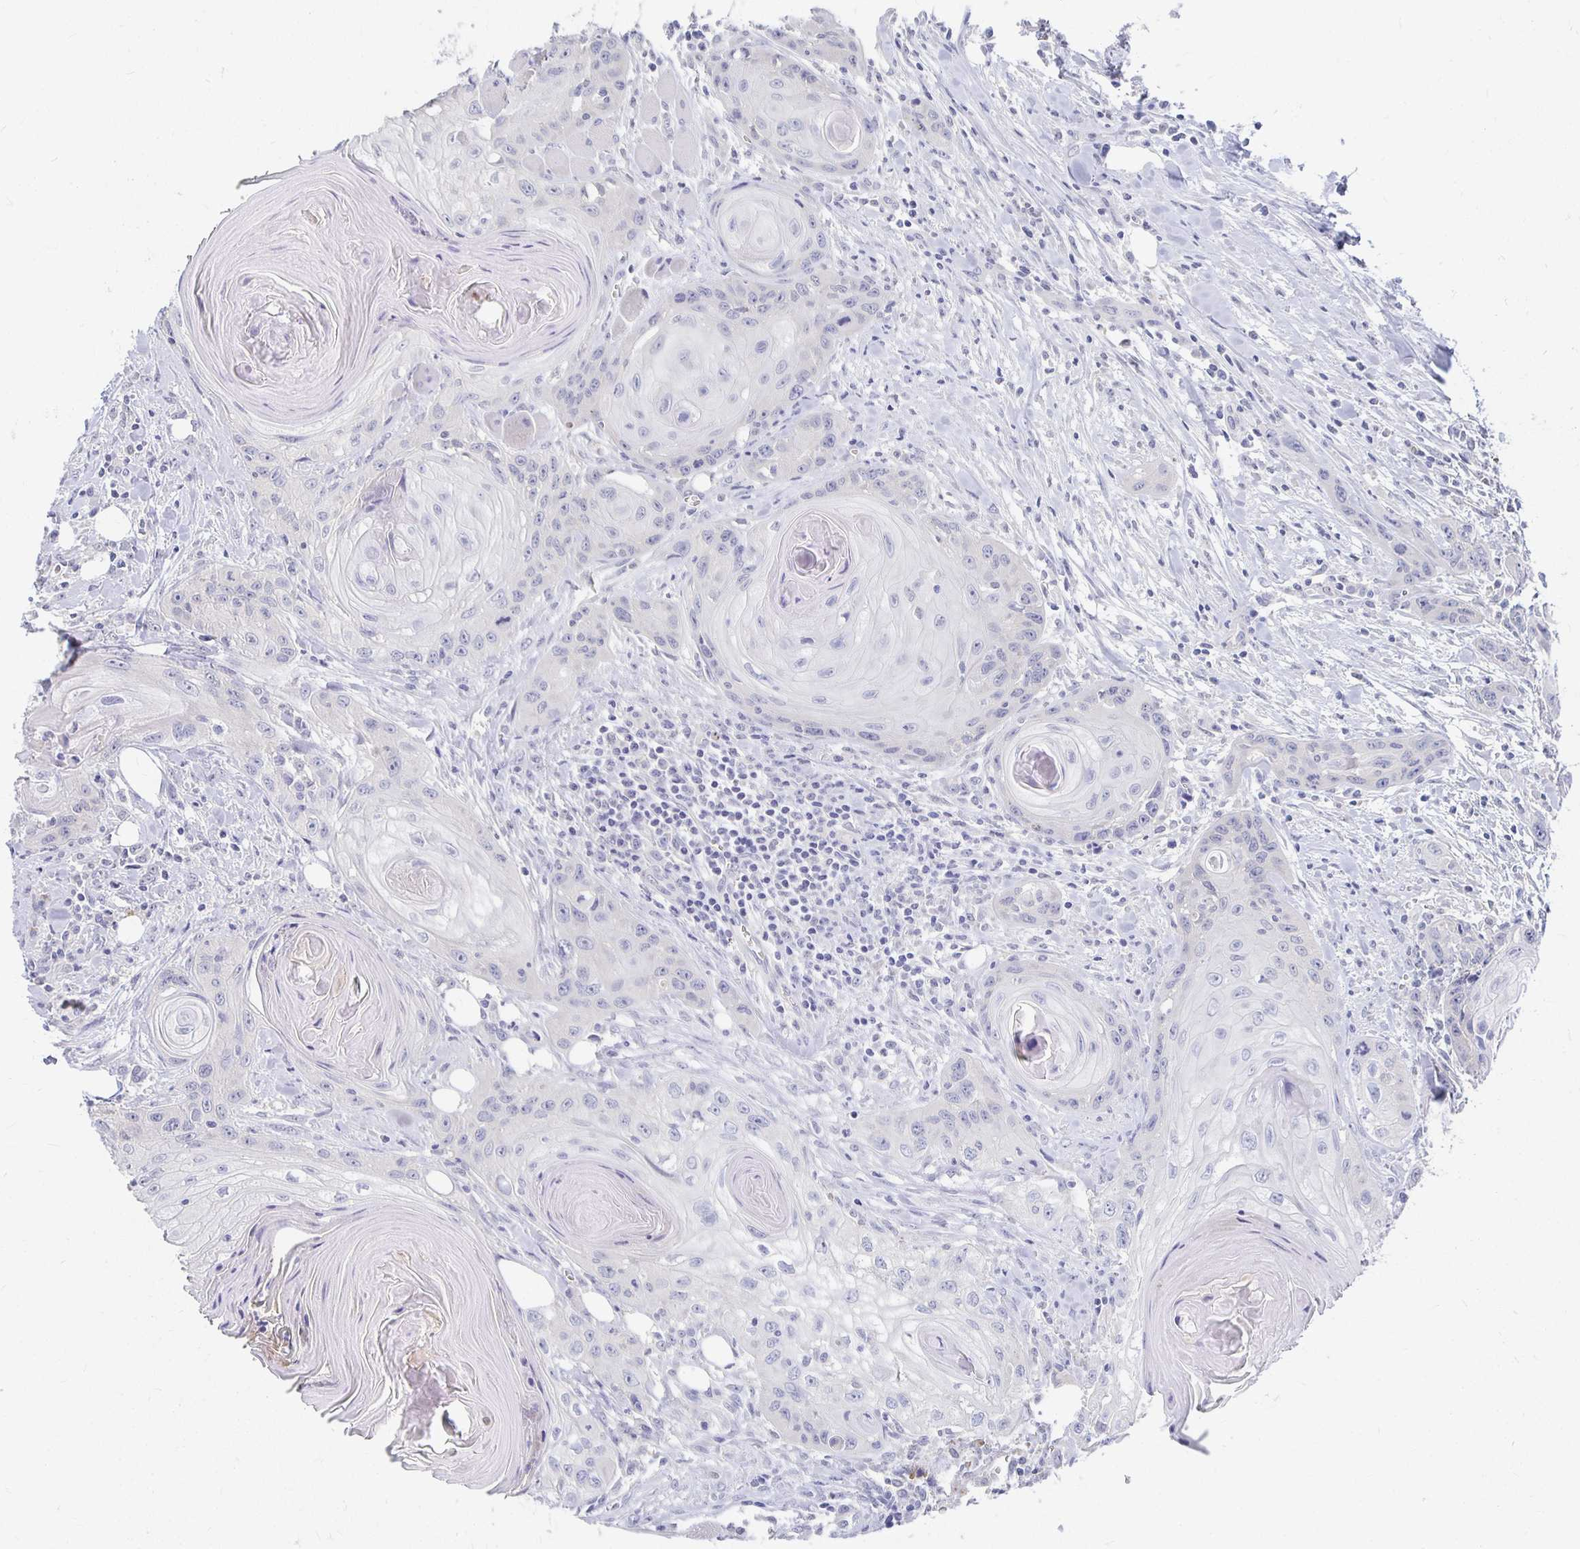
{"staining": {"intensity": "negative", "quantity": "none", "location": "none"}, "tissue": "head and neck cancer", "cell_type": "Tumor cells", "image_type": "cancer", "snomed": [{"axis": "morphology", "description": "Squamous cell carcinoma, NOS"}, {"axis": "topography", "description": "Oral tissue"}, {"axis": "topography", "description": "Head-Neck"}], "caption": "This is a micrograph of IHC staining of head and neck cancer (squamous cell carcinoma), which shows no expression in tumor cells.", "gene": "FKRP", "patient": {"sex": "male", "age": 58}}